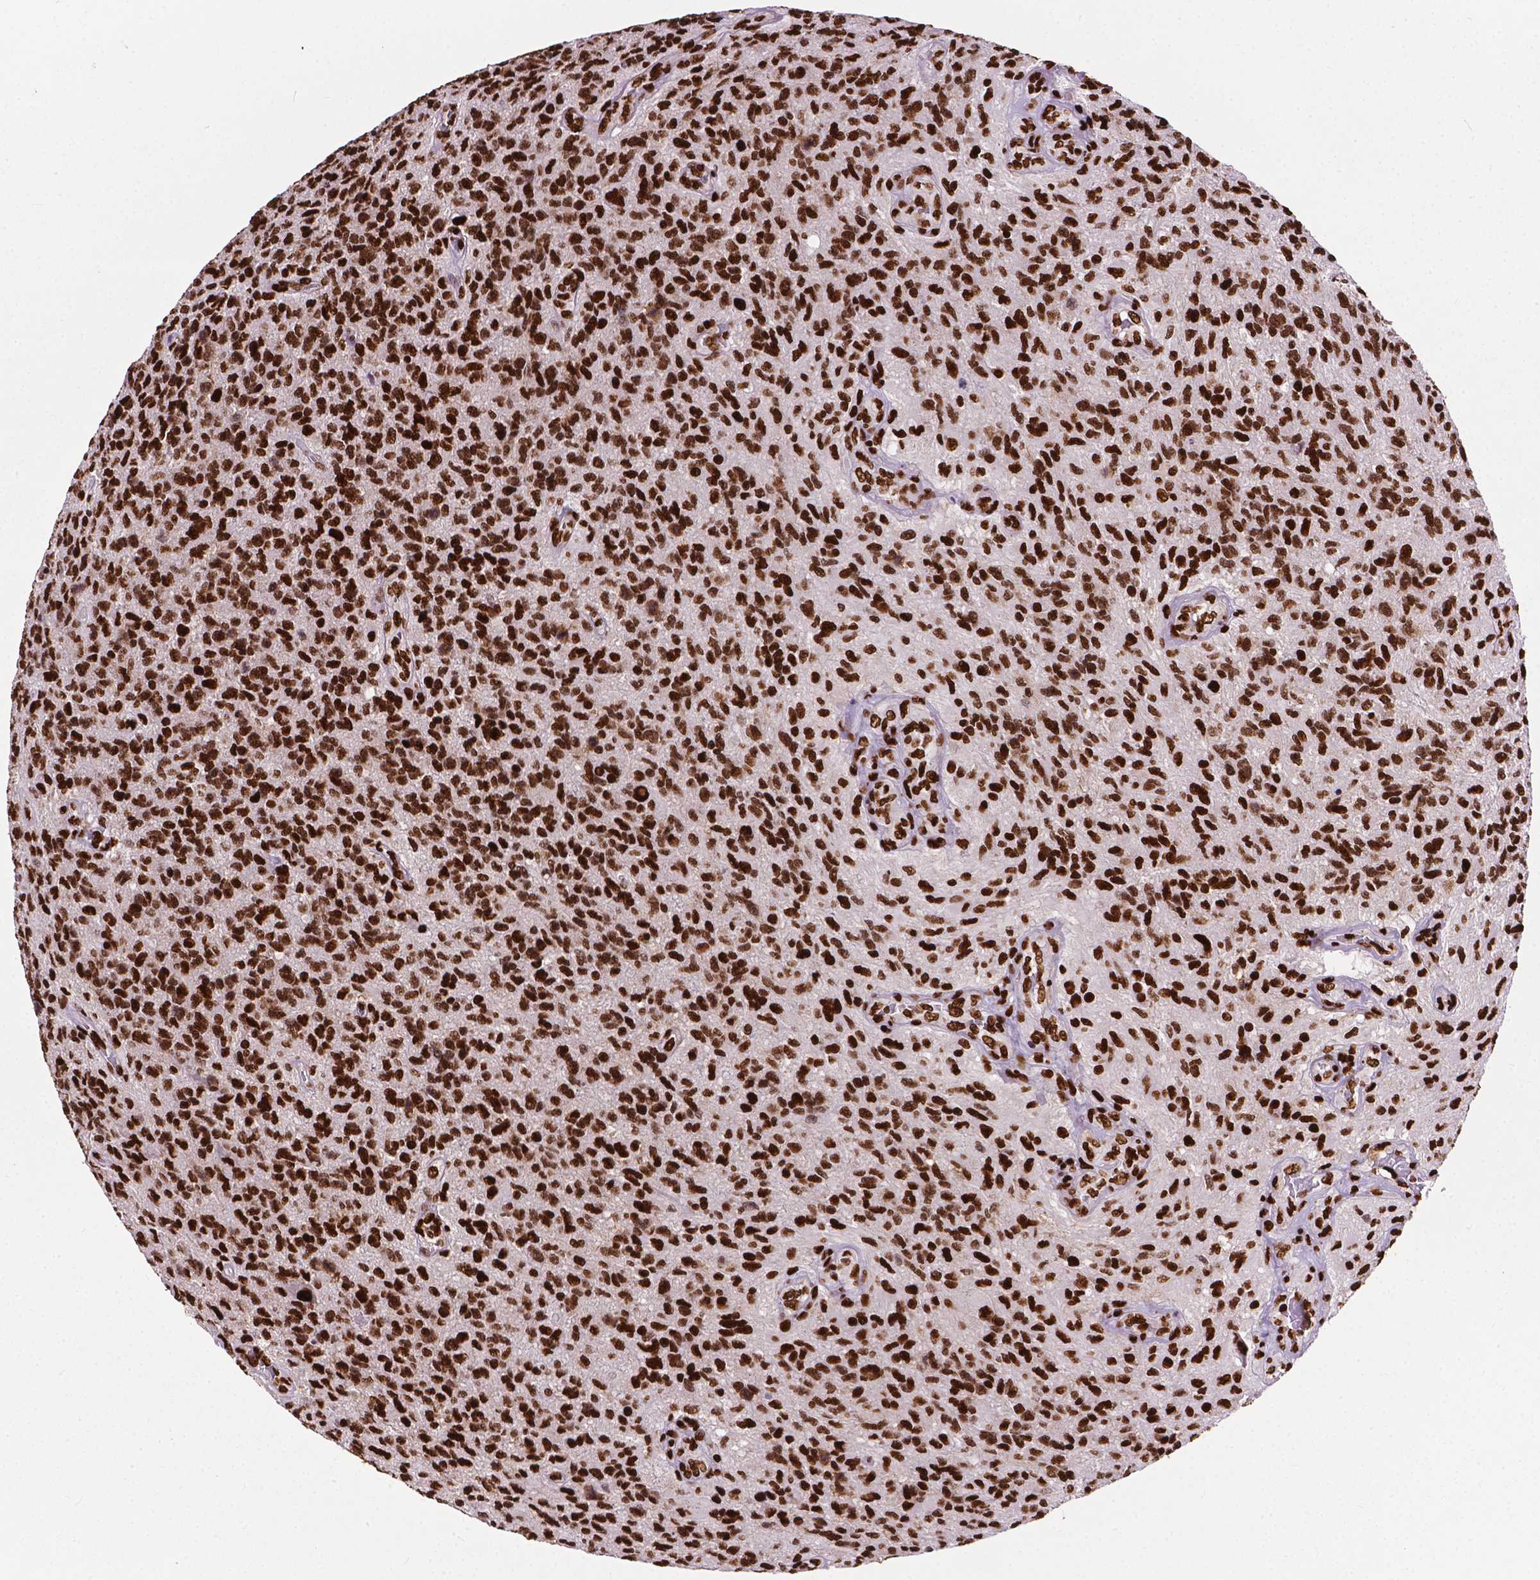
{"staining": {"intensity": "strong", "quantity": ">75%", "location": "nuclear"}, "tissue": "glioma", "cell_type": "Tumor cells", "image_type": "cancer", "snomed": [{"axis": "morphology", "description": "Glioma, malignant, High grade"}, {"axis": "topography", "description": "Brain"}], "caption": "A high amount of strong nuclear expression is appreciated in approximately >75% of tumor cells in malignant glioma (high-grade) tissue. (brown staining indicates protein expression, while blue staining denotes nuclei).", "gene": "SMIM5", "patient": {"sex": "male", "age": 56}}